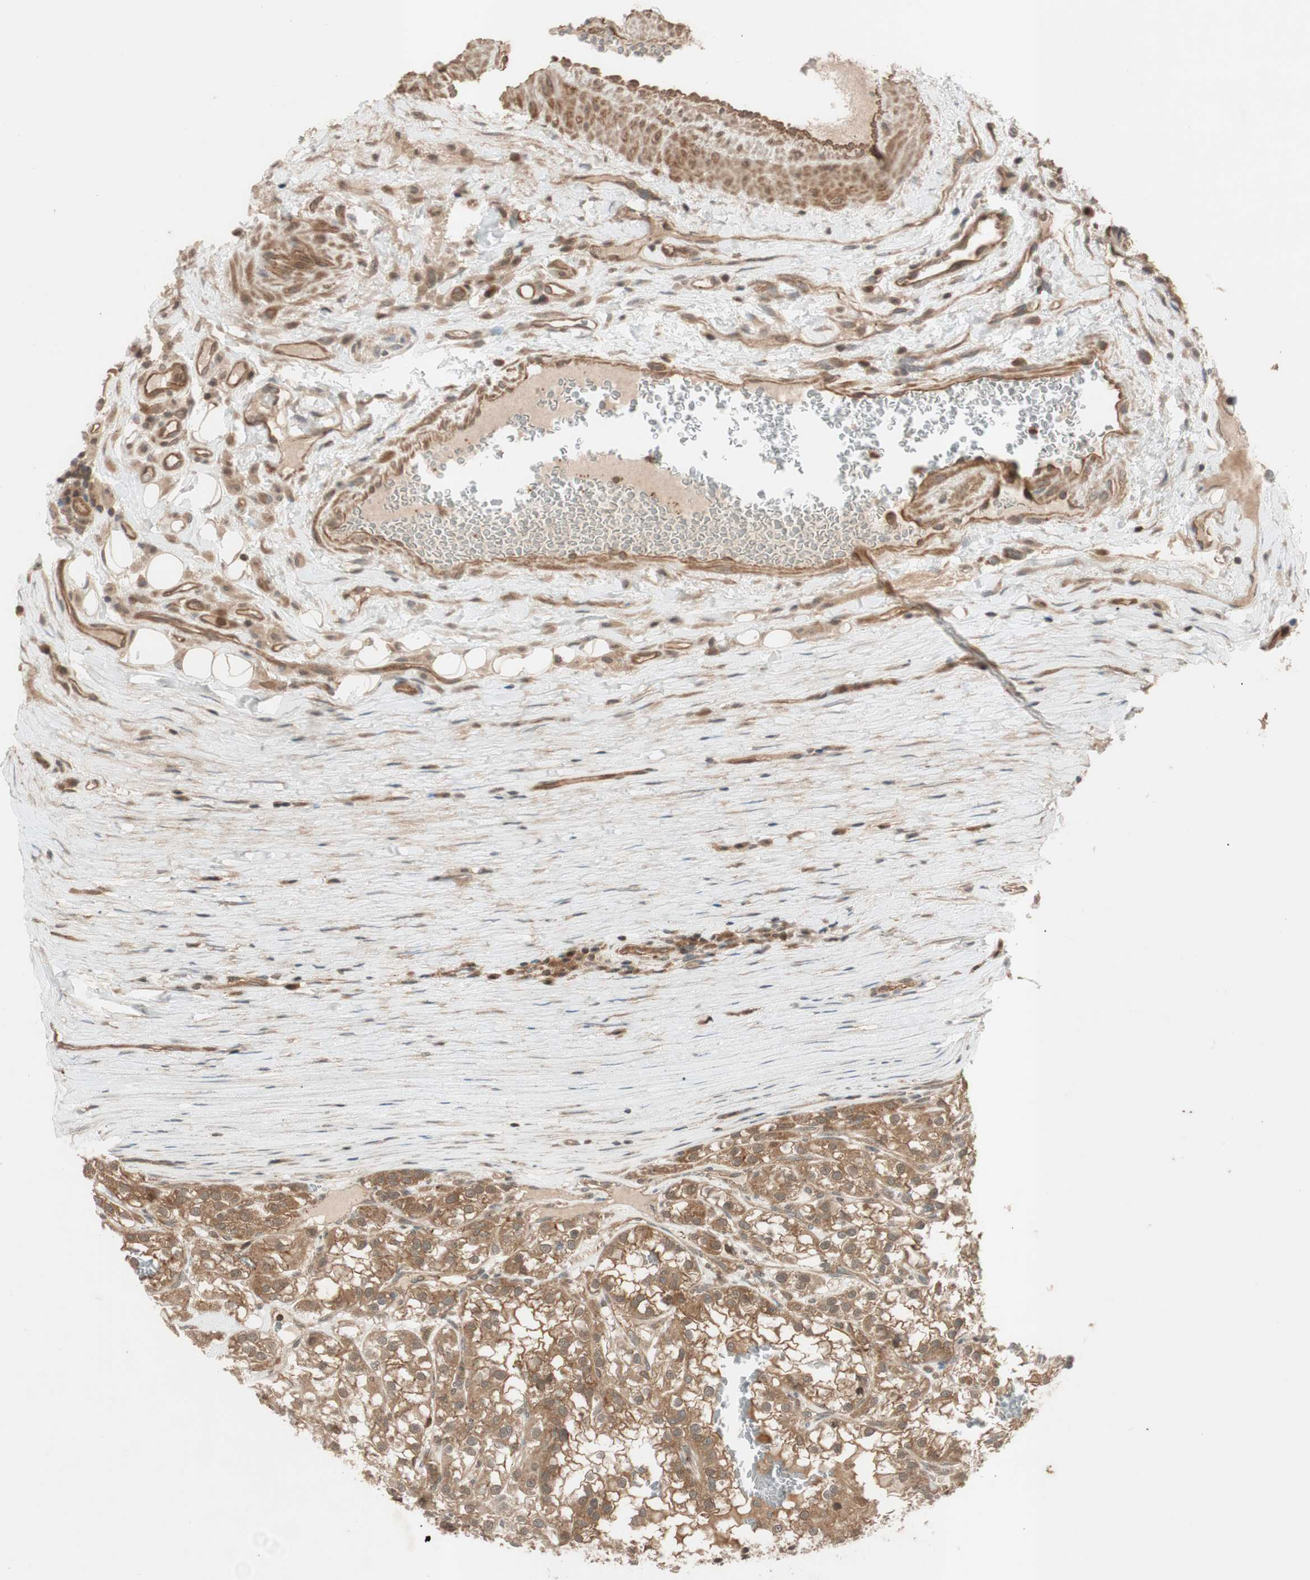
{"staining": {"intensity": "moderate", "quantity": ">75%", "location": "cytoplasmic/membranous"}, "tissue": "renal cancer", "cell_type": "Tumor cells", "image_type": "cancer", "snomed": [{"axis": "morphology", "description": "Adenocarcinoma, NOS"}, {"axis": "topography", "description": "Kidney"}], "caption": "Moderate cytoplasmic/membranous positivity for a protein is identified in approximately >75% of tumor cells of renal cancer using IHC.", "gene": "EPHA8", "patient": {"sex": "female", "age": 52}}